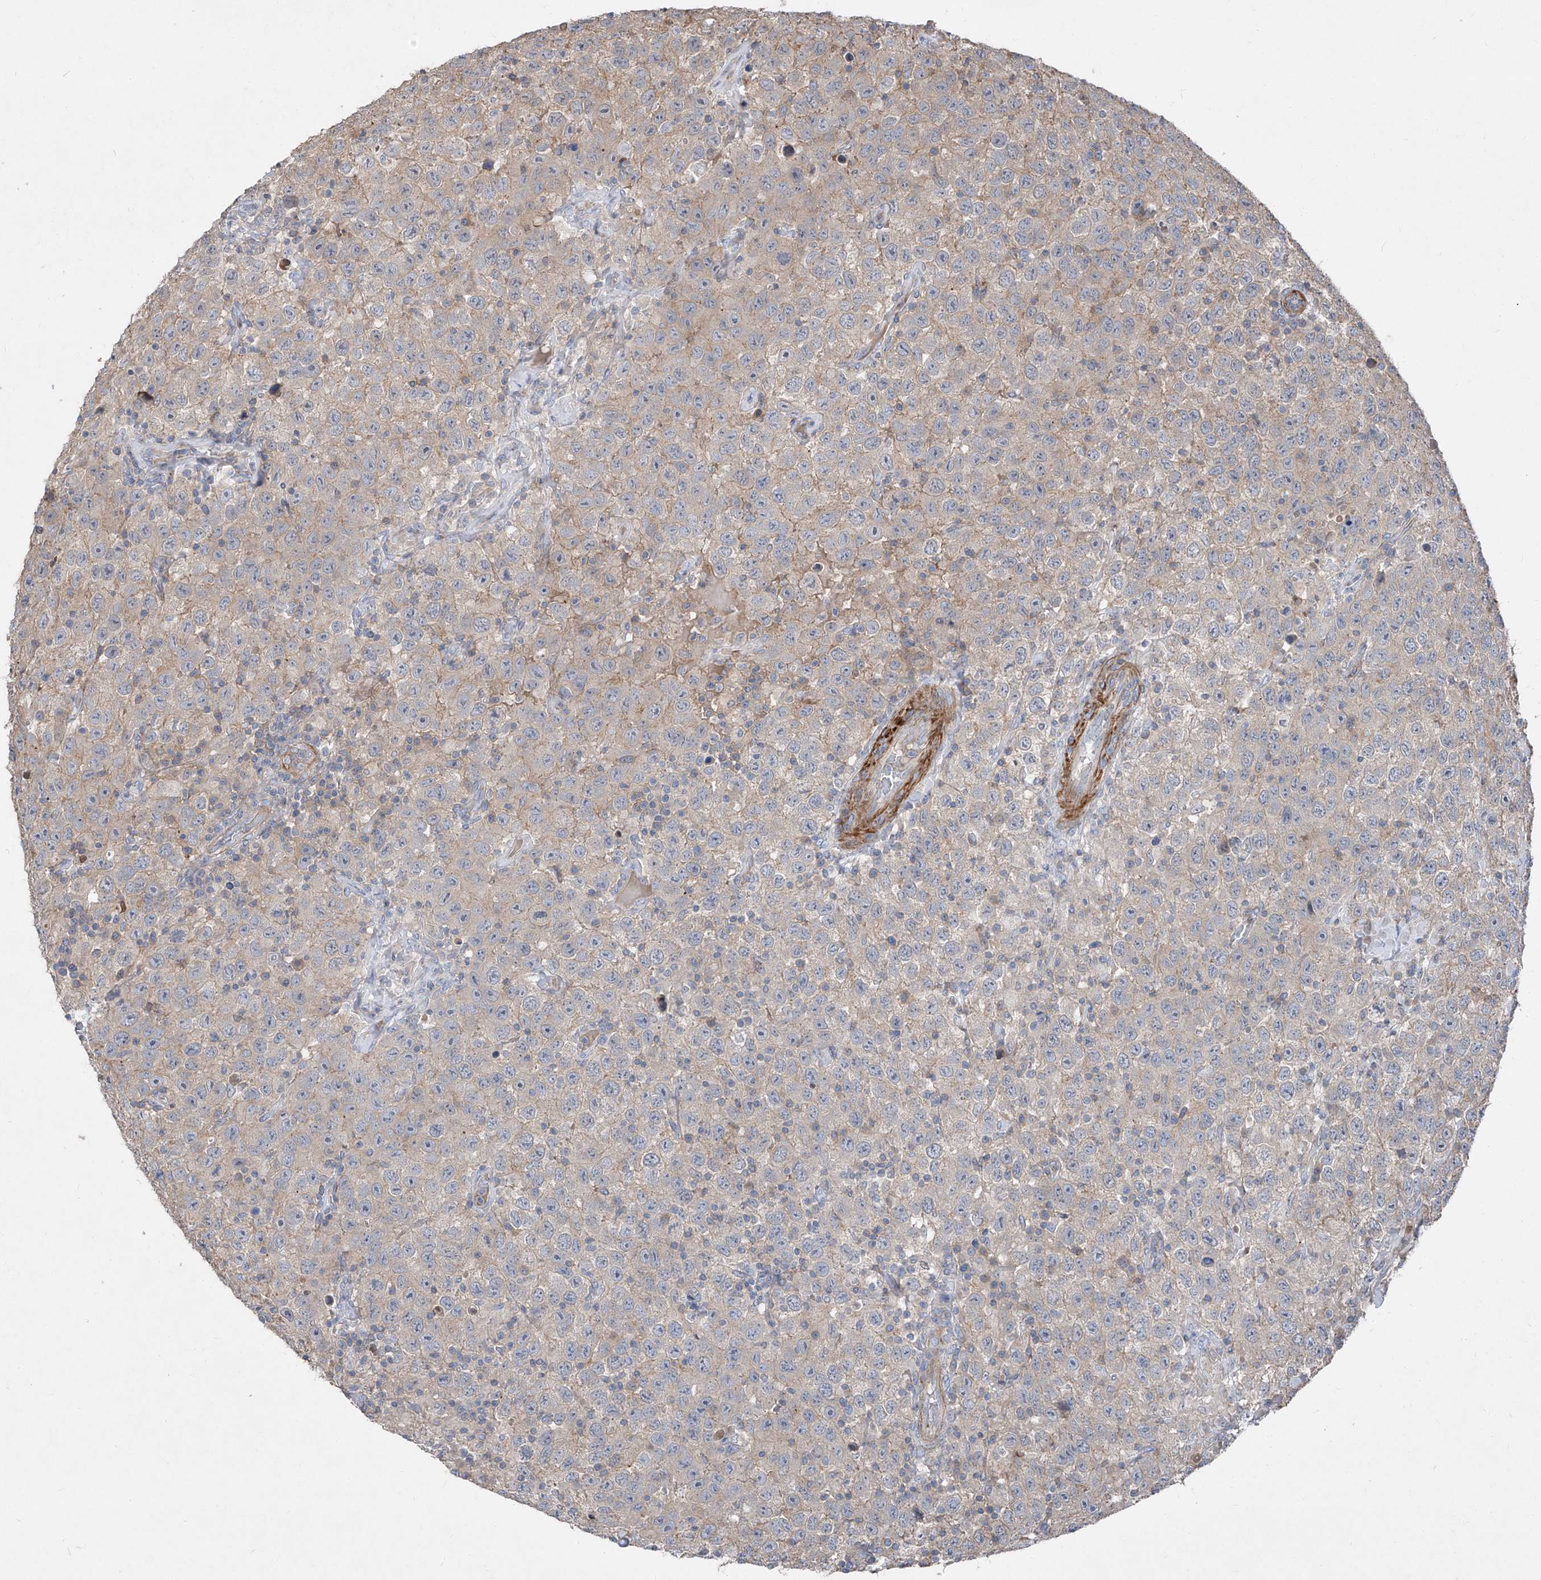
{"staining": {"intensity": "weak", "quantity": "25%-75%", "location": "cytoplasmic/membranous"}, "tissue": "testis cancer", "cell_type": "Tumor cells", "image_type": "cancer", "snomed": [{"axis": "morphology", "description": "Seminoma, NOS"}, {"axis": "topography", "description": "Testis"}], "caption": "Testis cancer (seminoma) stained with DAB IHC exhibits low levels of weak cytoplasmic/membranous staining in about 25%-75% of tumor cells.", "gene": "UFD1", "patient": {"sex": "male", "age": 41}}